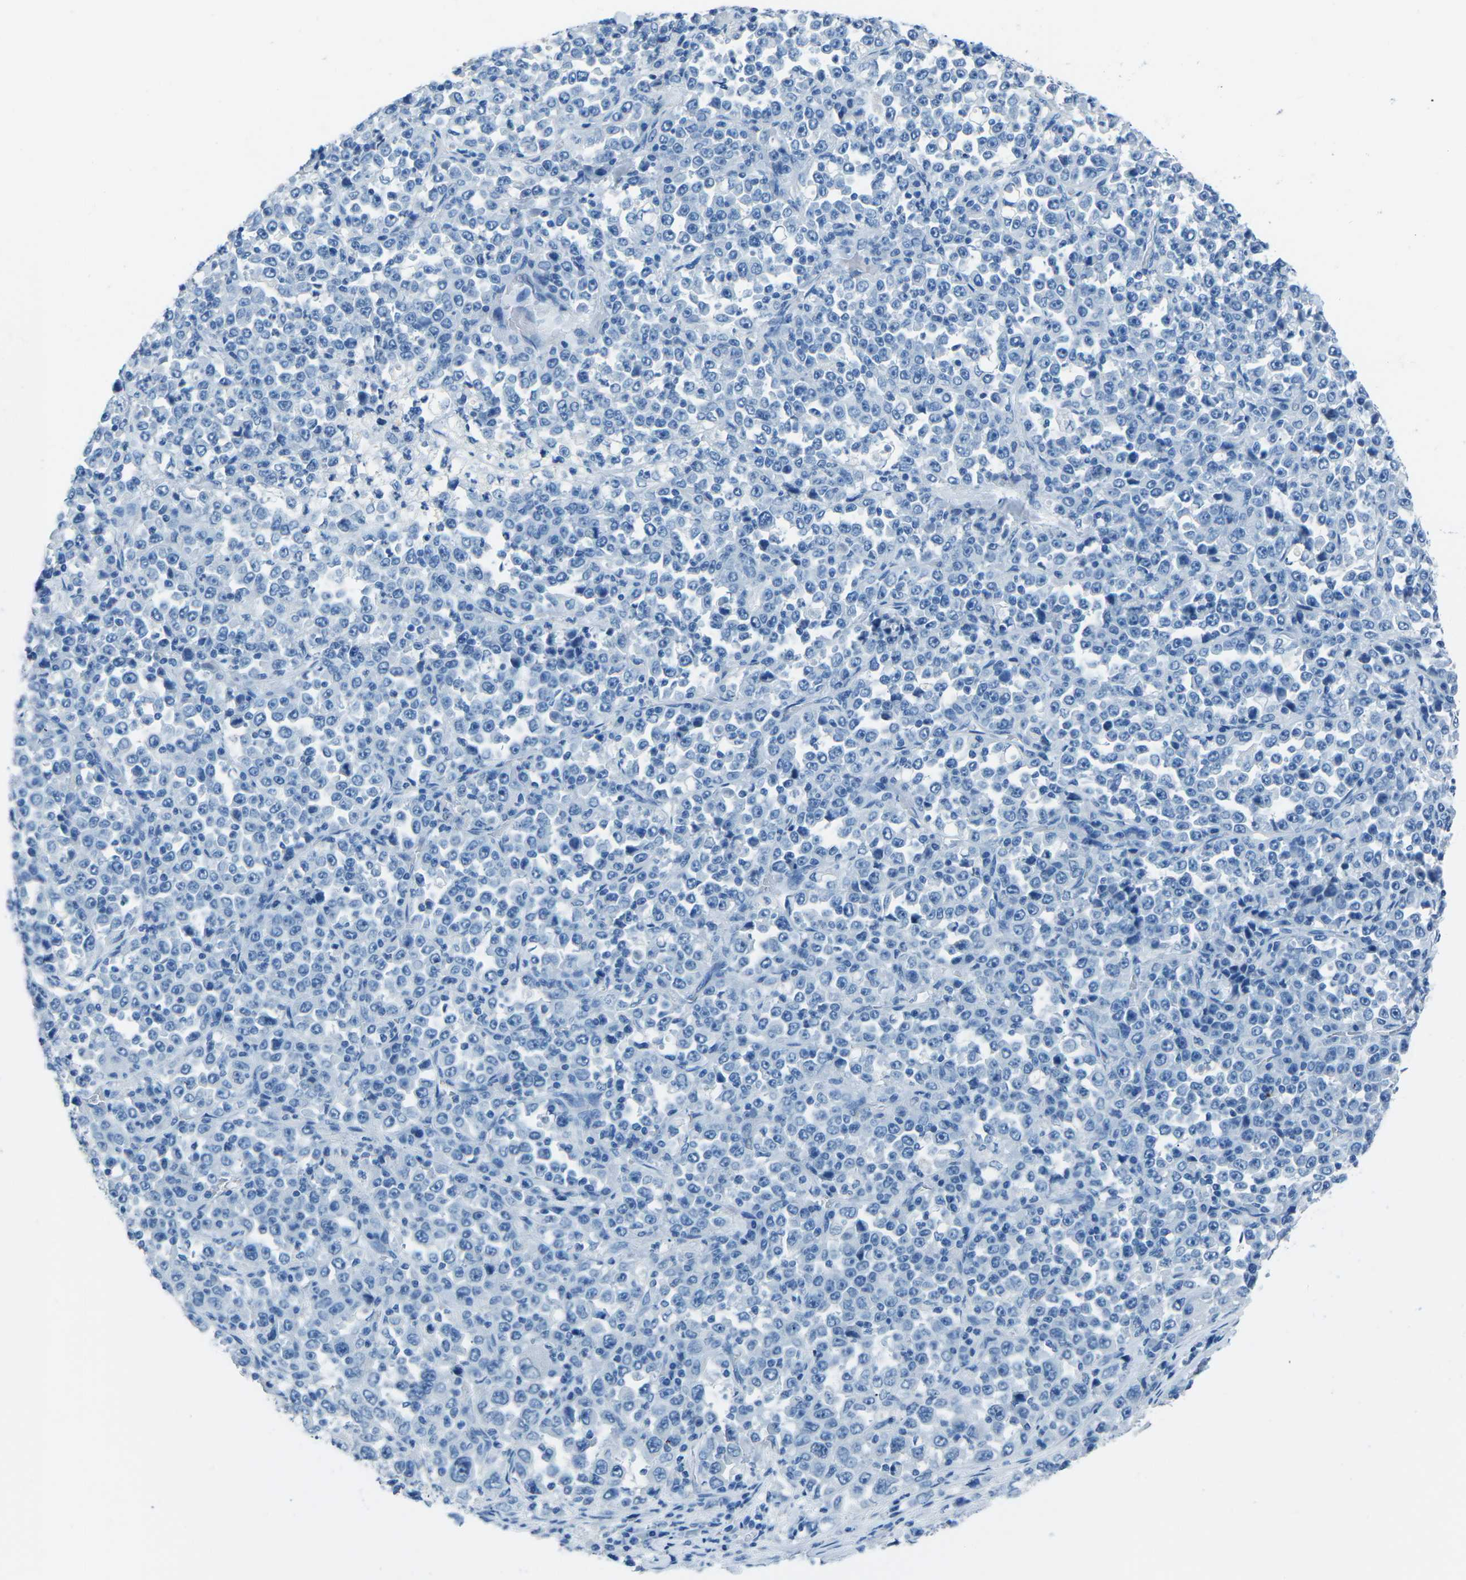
{"staining": {"intensity": "negative", "quantity": "none", "location": "none"}, "tissue": "stomach cancer", "cell_type": "Tumor cells", "image_type": "cancer", "snomed": [{"axis": "morphology", "description": "Normal tissue, NOS"}, {"axis": "morphology", "description": "Adenocarcinoma, NOS"}, {"axis": "topography", "description": "Stomach, upper"}, {"axis": "topography", "description": "Stomach"}], "caption": "Photomicrograph shows no significant protein positivity in tumor cells of adenocarcinoma (stomach).", "gene": "MYH8", "patient": {"sex": "male", "age": 59}}